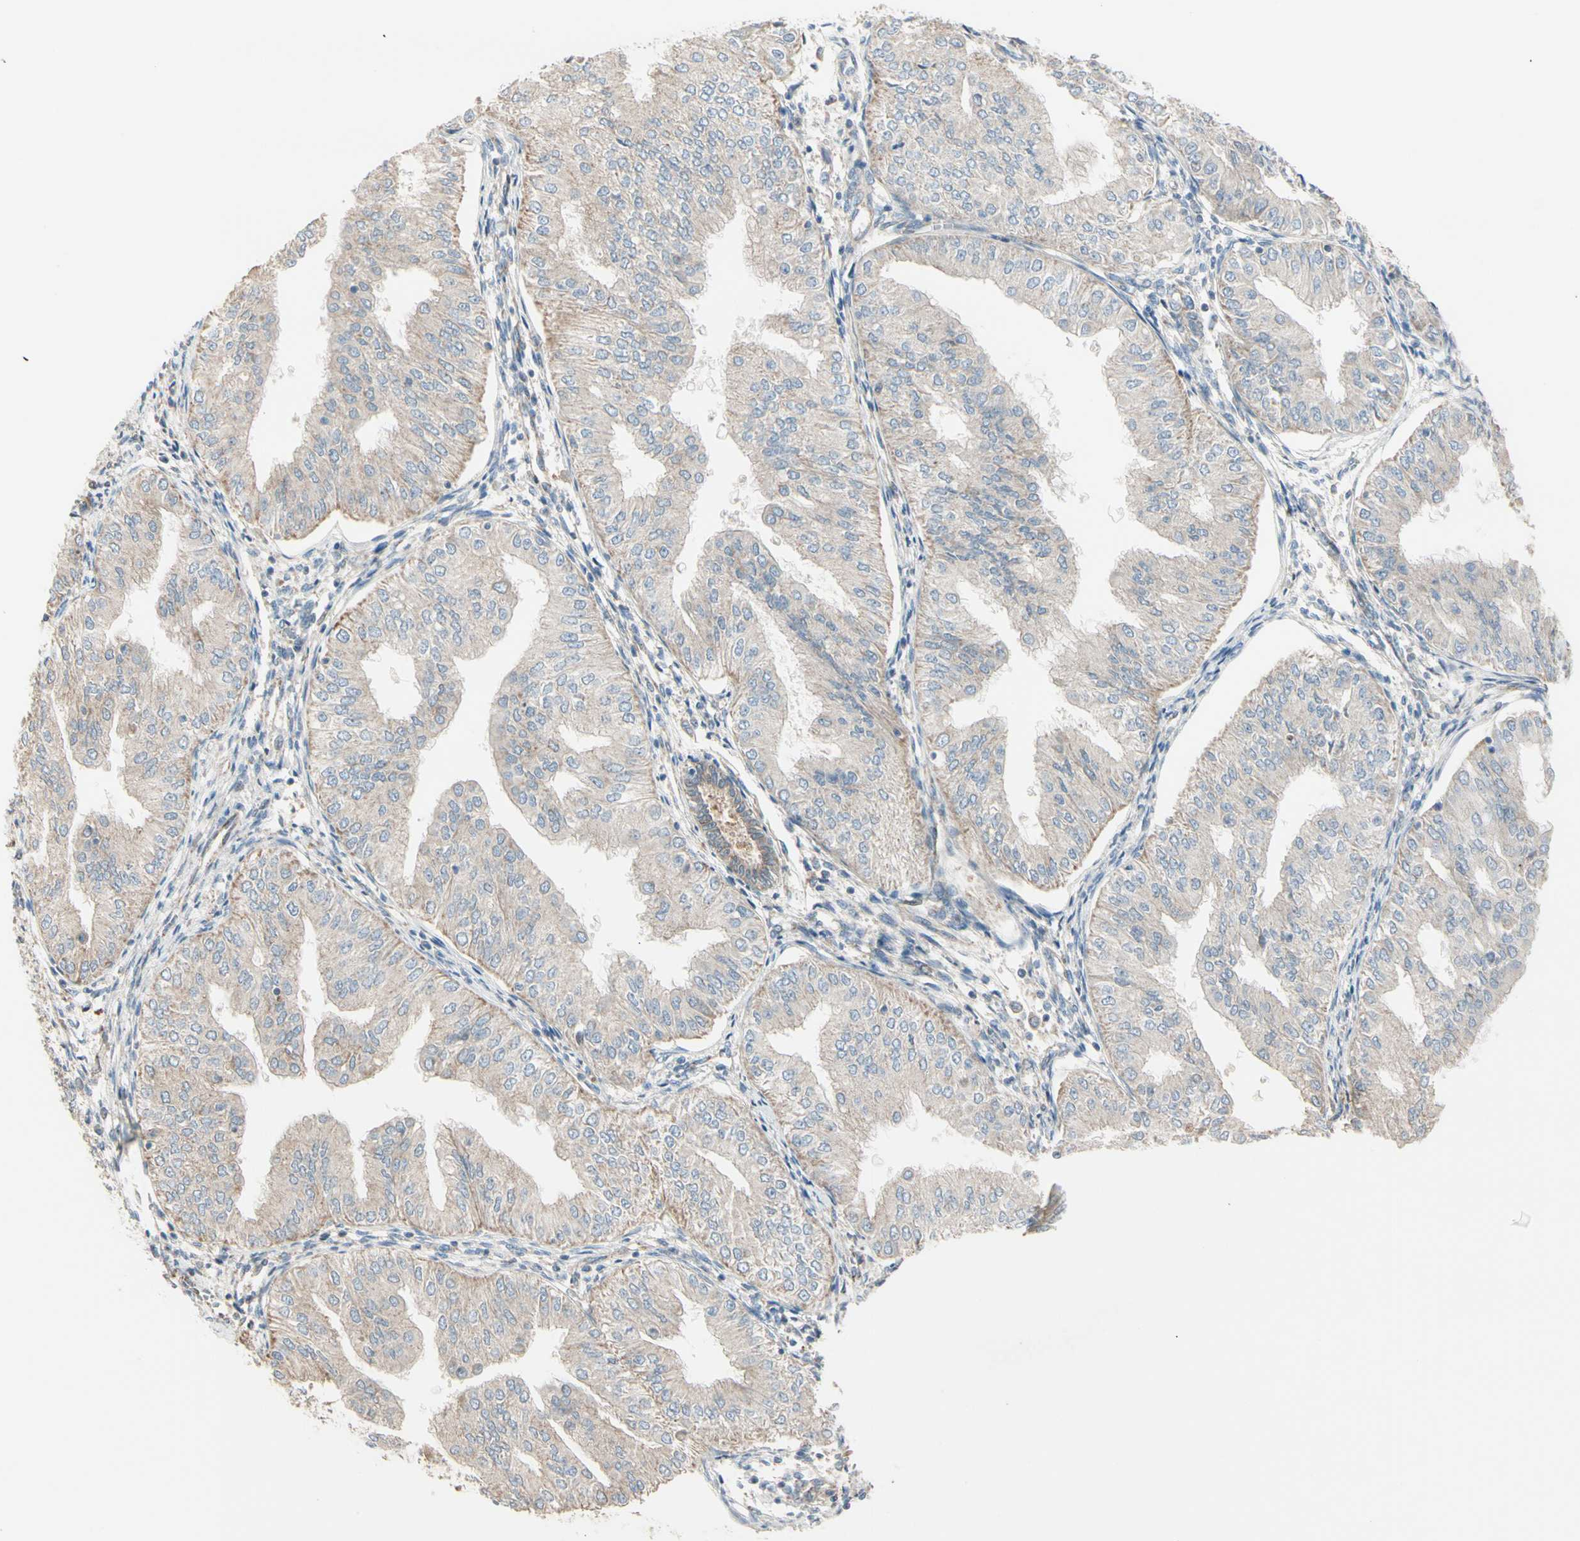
{"staining": {"intensity": "weak", "quantity": ">75%", "location": "cytoplasmic/membranous"}, "tissue": "endometrial cancer", "cell_type": "Tumor cells", "image_type": "cancer", "snomed": [{"axis": "morphology", "description": "Adenocarcinoma, NOS"}, {"axis": "topography", "description": "Endometrium"}], "caption": "A low amount of weak cytoplasmic/membranous staining is identified in about >75% of tumor cells in endometrial cancer (adenocarcinoma) tissue.", "gene": "EPHA3", "patient": {"sex": "female", "age": 53}}